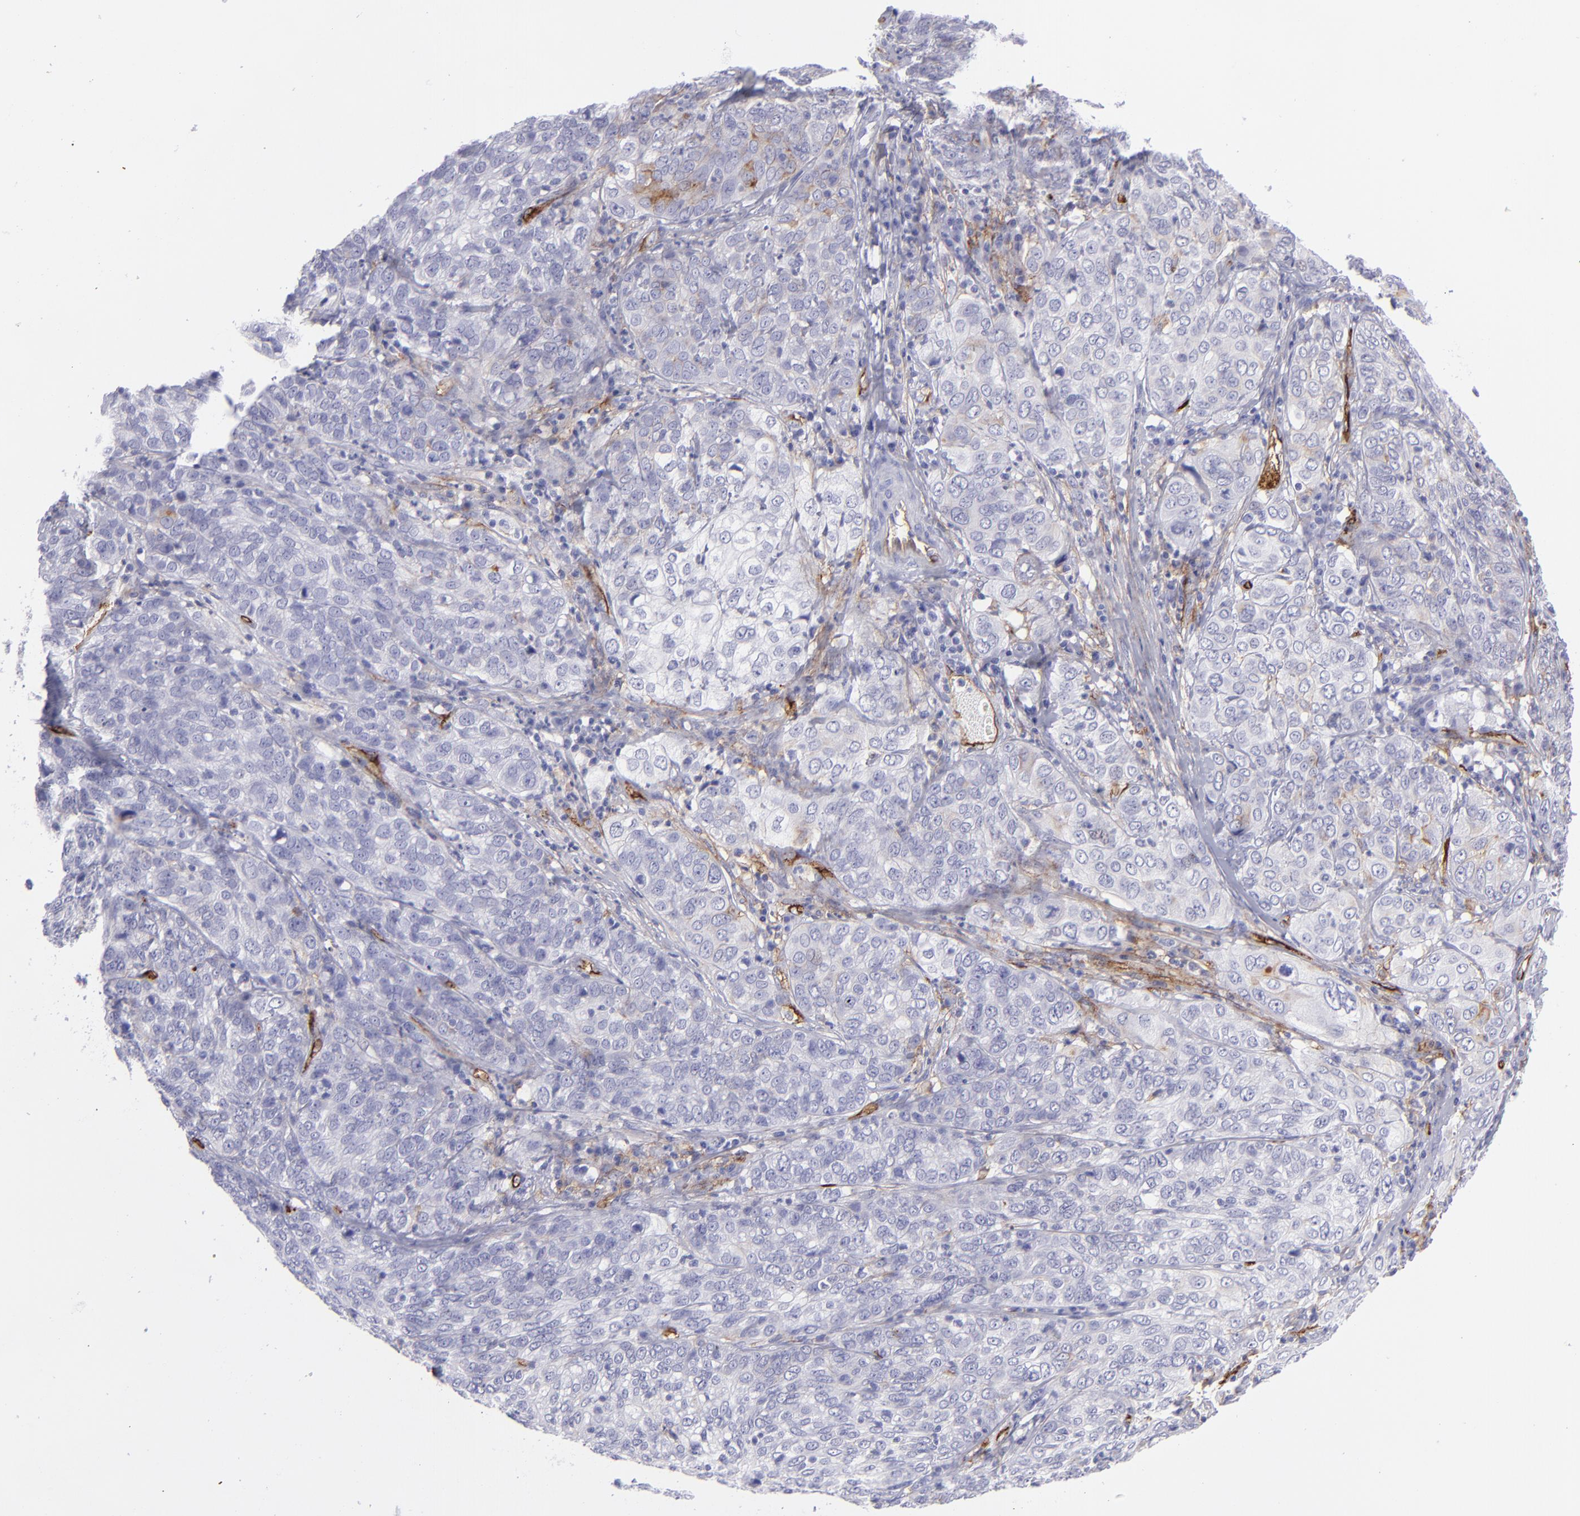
{"staining": {"intensity": "negative", "quantity": "none", "location": "none"}, "tissue": "cervical cancer", "cell_type": "Tumor cells", "image_type": "cancer", "snomed": [{"axis": "morphology", "description": "Squamous cell carcinoma, NOS"}, {"axis": "topography", "description": "Cervix"}], "caption": "This image is of cervical cancer (squamous cell carcinoma) stained with IHC to label a protein in brown with the nuclei are counter-stained blue. There is no expression in tumor cells.", "gene": "ACE", "patient": {"sex": "female", "age": 38}}